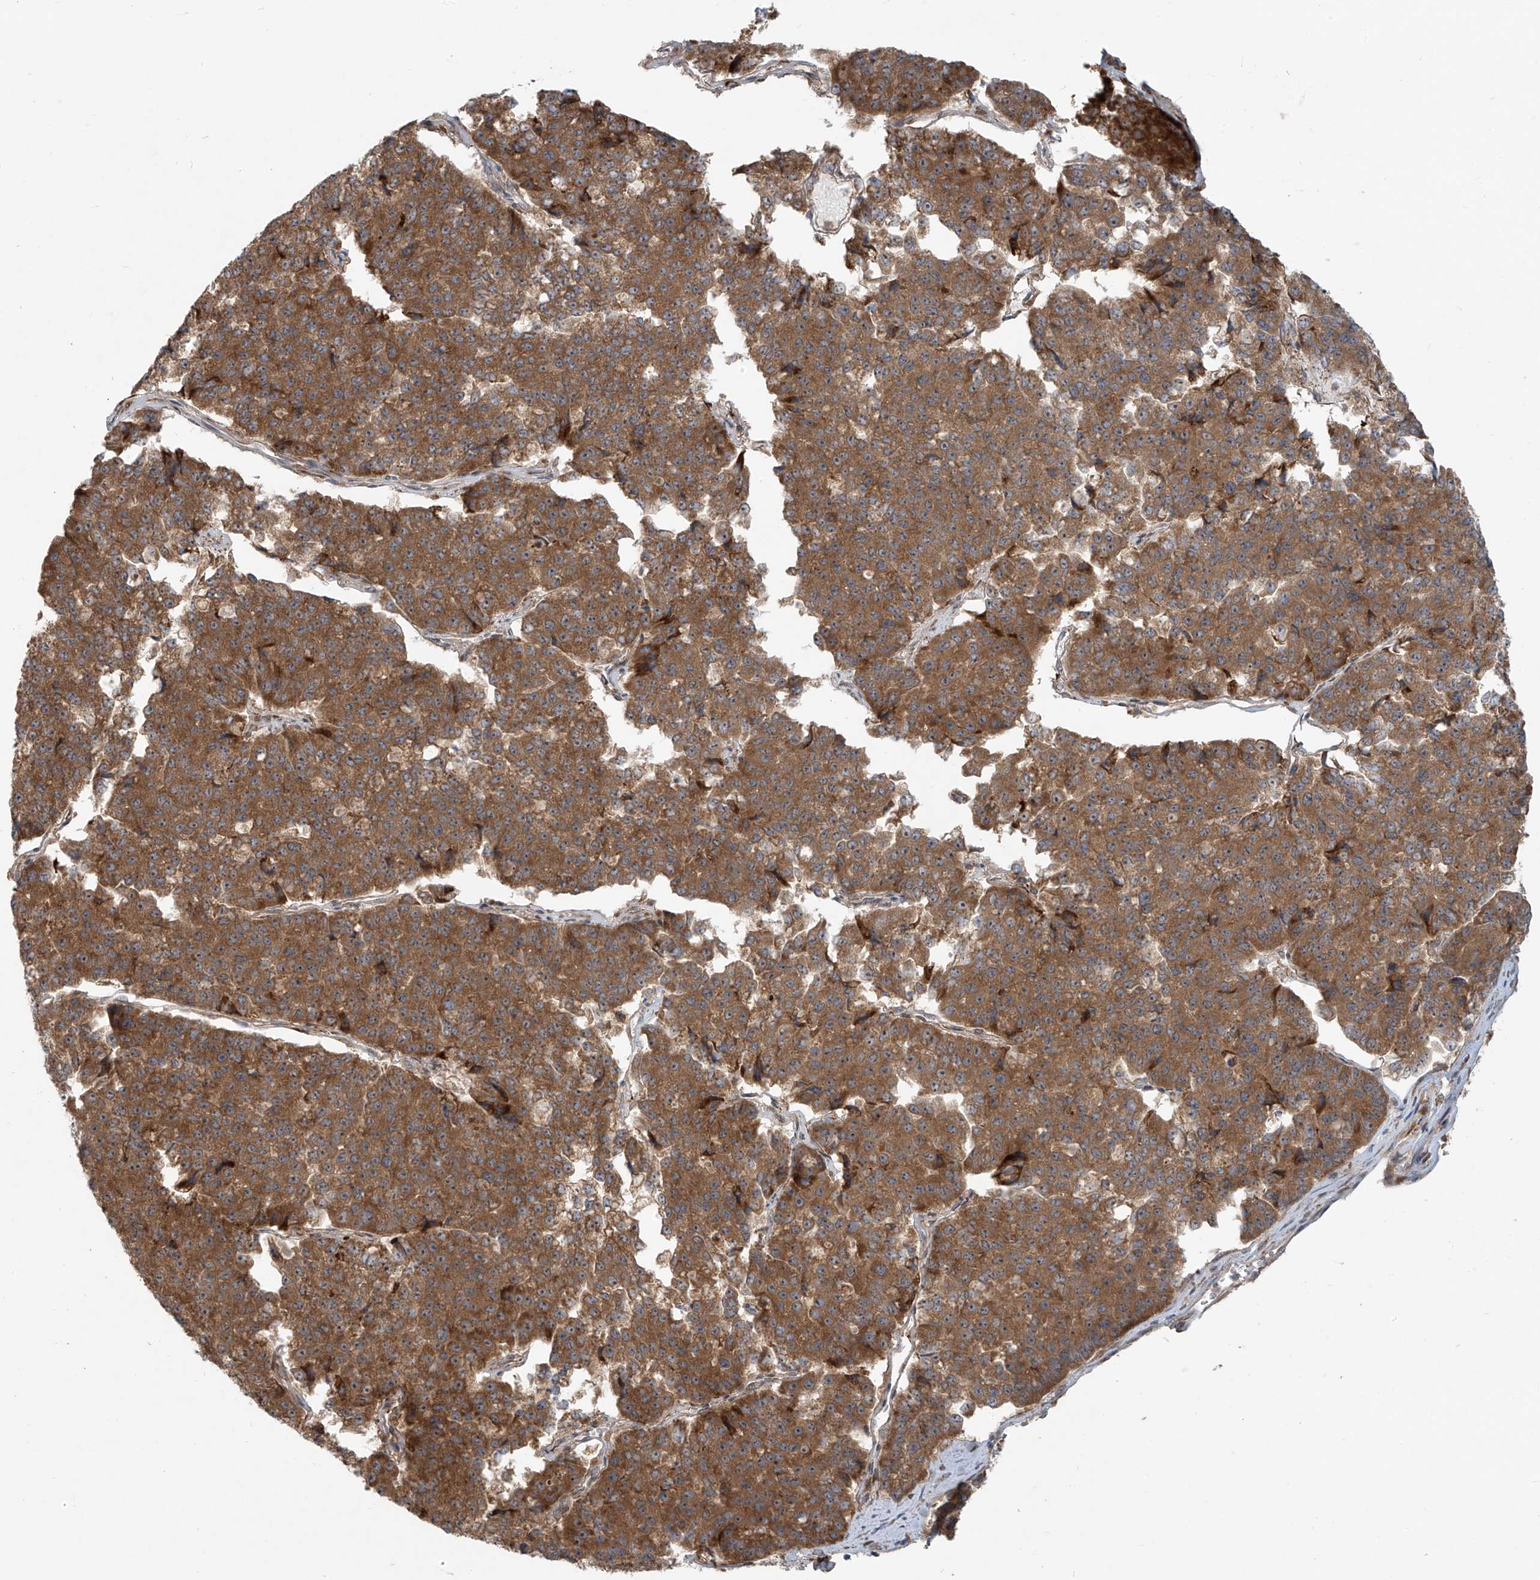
{"staining": {"intensity": "moderate", "quantity": ">75%", "location": "cytoplasmic/membranous"}, "tissue": "pancreatic cancer", "cell_type": "Tumor cells", "image_type": "cancer", "snomed": [{"axis": "morphology", "description": "Adenocarcinoma, NOS"}, {"axis": "topography", "description": "Pancreas"}], "caption": "Immunohistochemistry (IHC) (DAB (3,3'-diaminobenzidine)) staining of human adenocarcinoma (pancreatic) demonstrates moderate cytoplasmic/membranous protein staining in about >75% of tumor cells.", "gene": "KATNIP", "patient": {"sex": "male", "age": 50}}